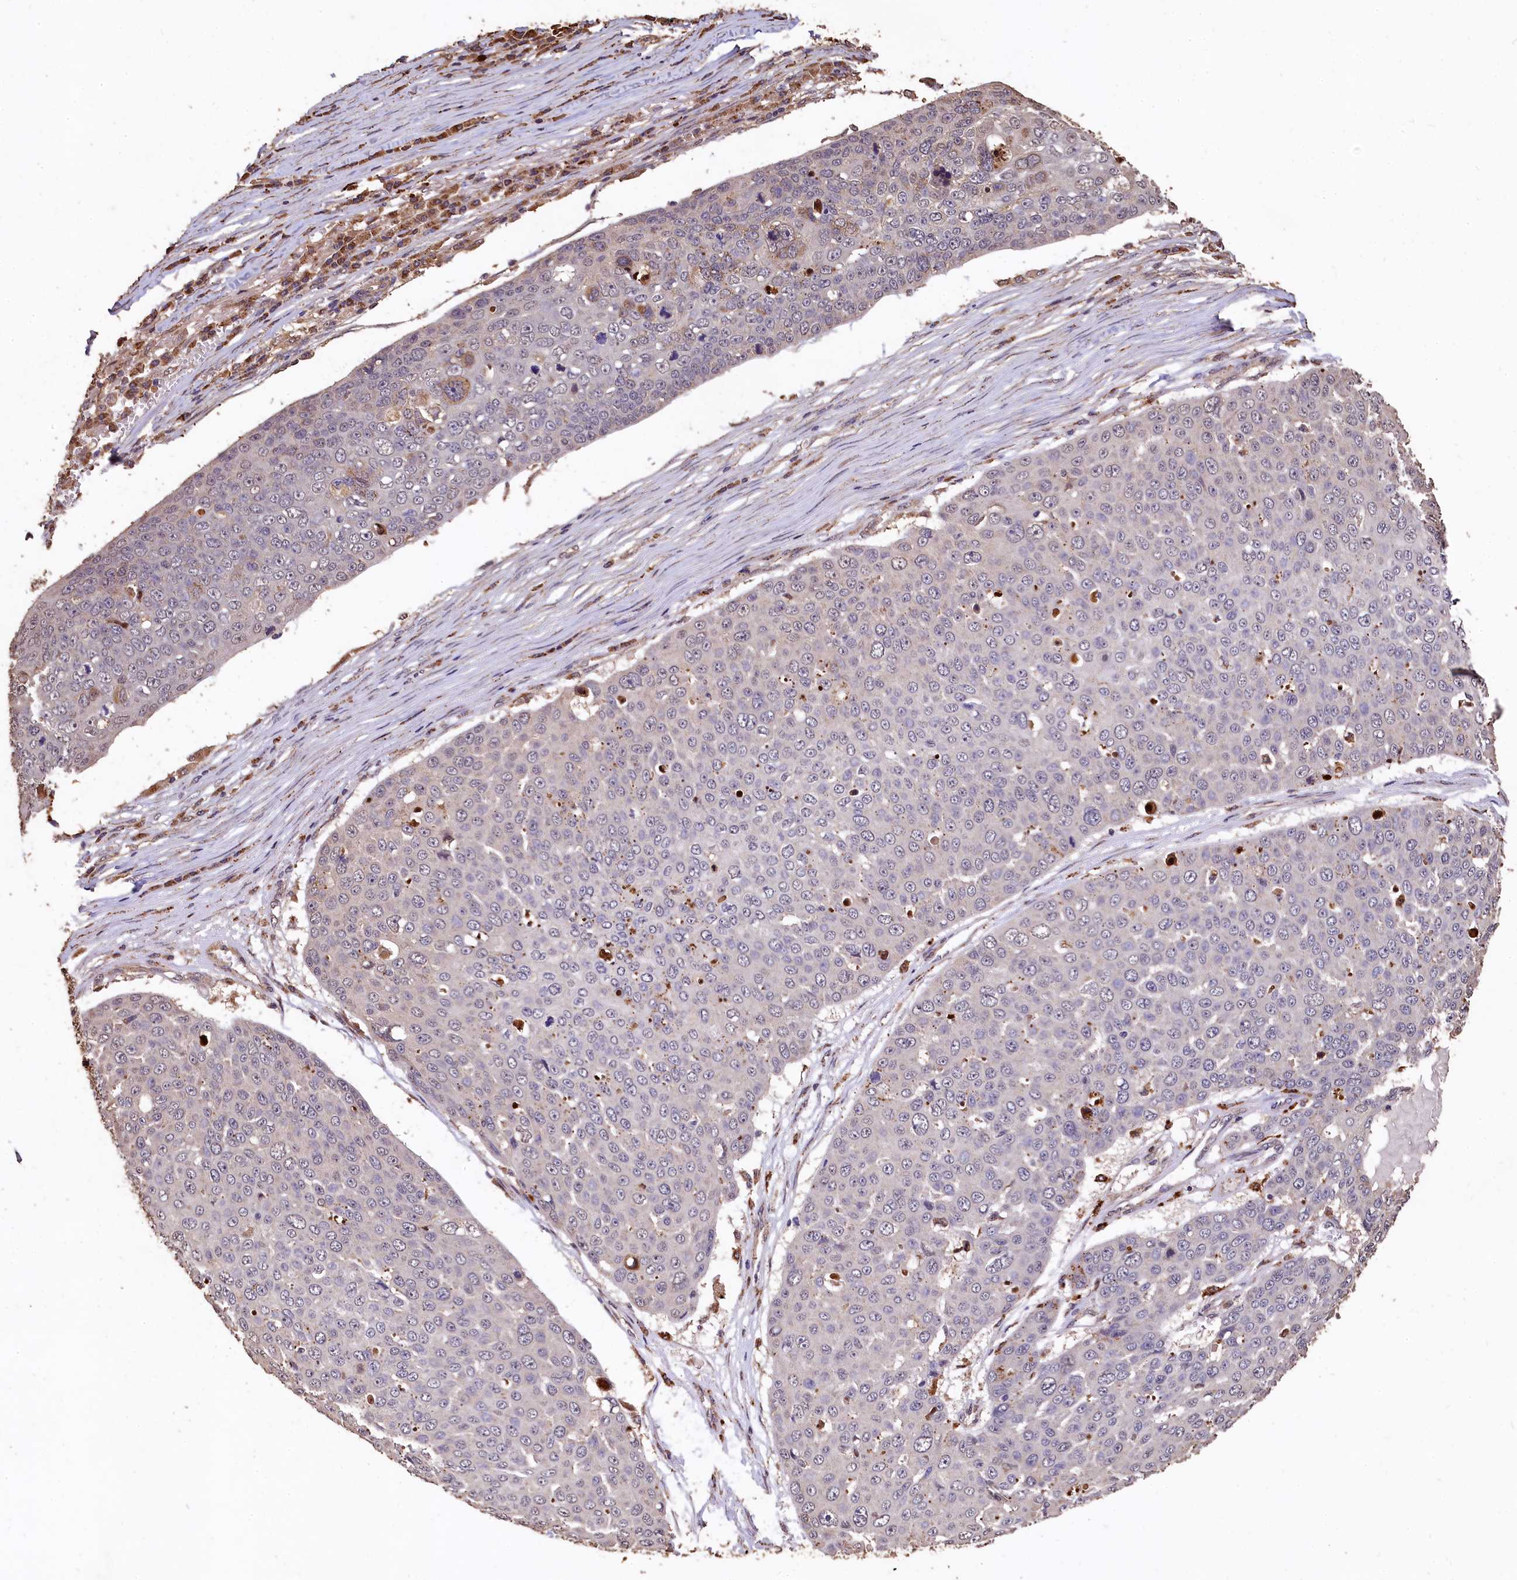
{"staining": {"intensity": "negative", "quantity": "none", "location": "none"}, "tissue": "skin cancer", "cell_type": "Tumor cells", "image_type": "cancer", "snomed": [{"axis": "morphology", "description": "Squamous cell carcinoma, NOS"}, {"axis": "topography", "description": "Skin"}], "caption": "Immunohistochemistry of skin cancer (squamous cell carcinoma) shows no expression in tumor cells.", "gene": "LSM4", "patient": {"sex": "male", "age": 71}}